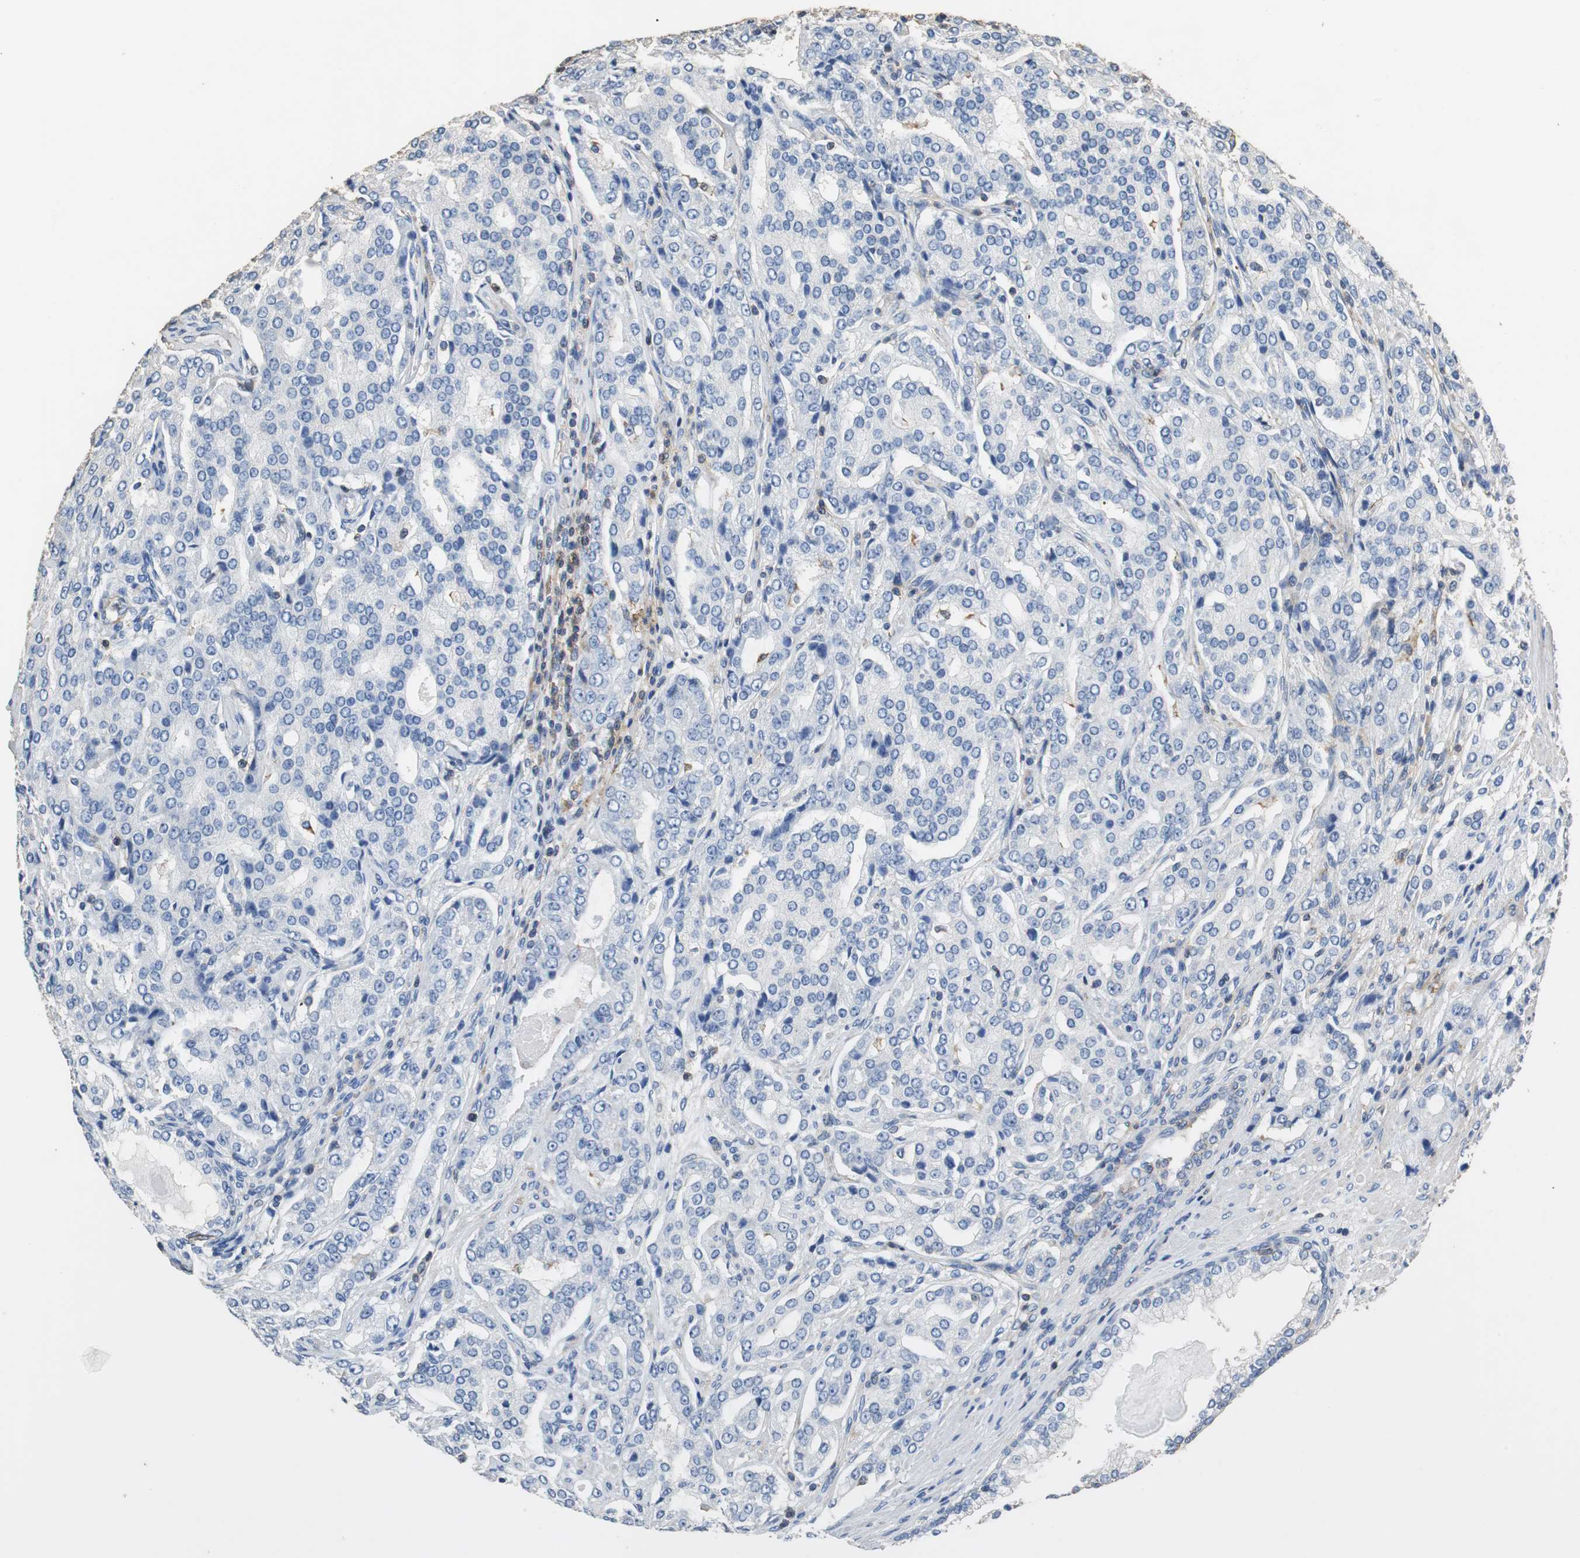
{"staining": {"intensity": "negative", "quantity": "none", "location": "none"}, "tissue": "prostate cancer", "cell_type": "Tumor cells", "image_type": "cancer", "snomed": [{"axis": "morphology", "description": "Adenocarcinoma, High grade"}, {"axis": "topography", "description": "Prostate"}], "caption": "The histopathology image shows no staining of tumor cells in adenocarcinoma (high-grade) (prostate). (Brightfield microscopy of DAB (3,3'-diaminobenzidine) immunohistochemistry at high magnification).", "gene": "PRKRA", "patient": {"sex": "male", "age": 72}}